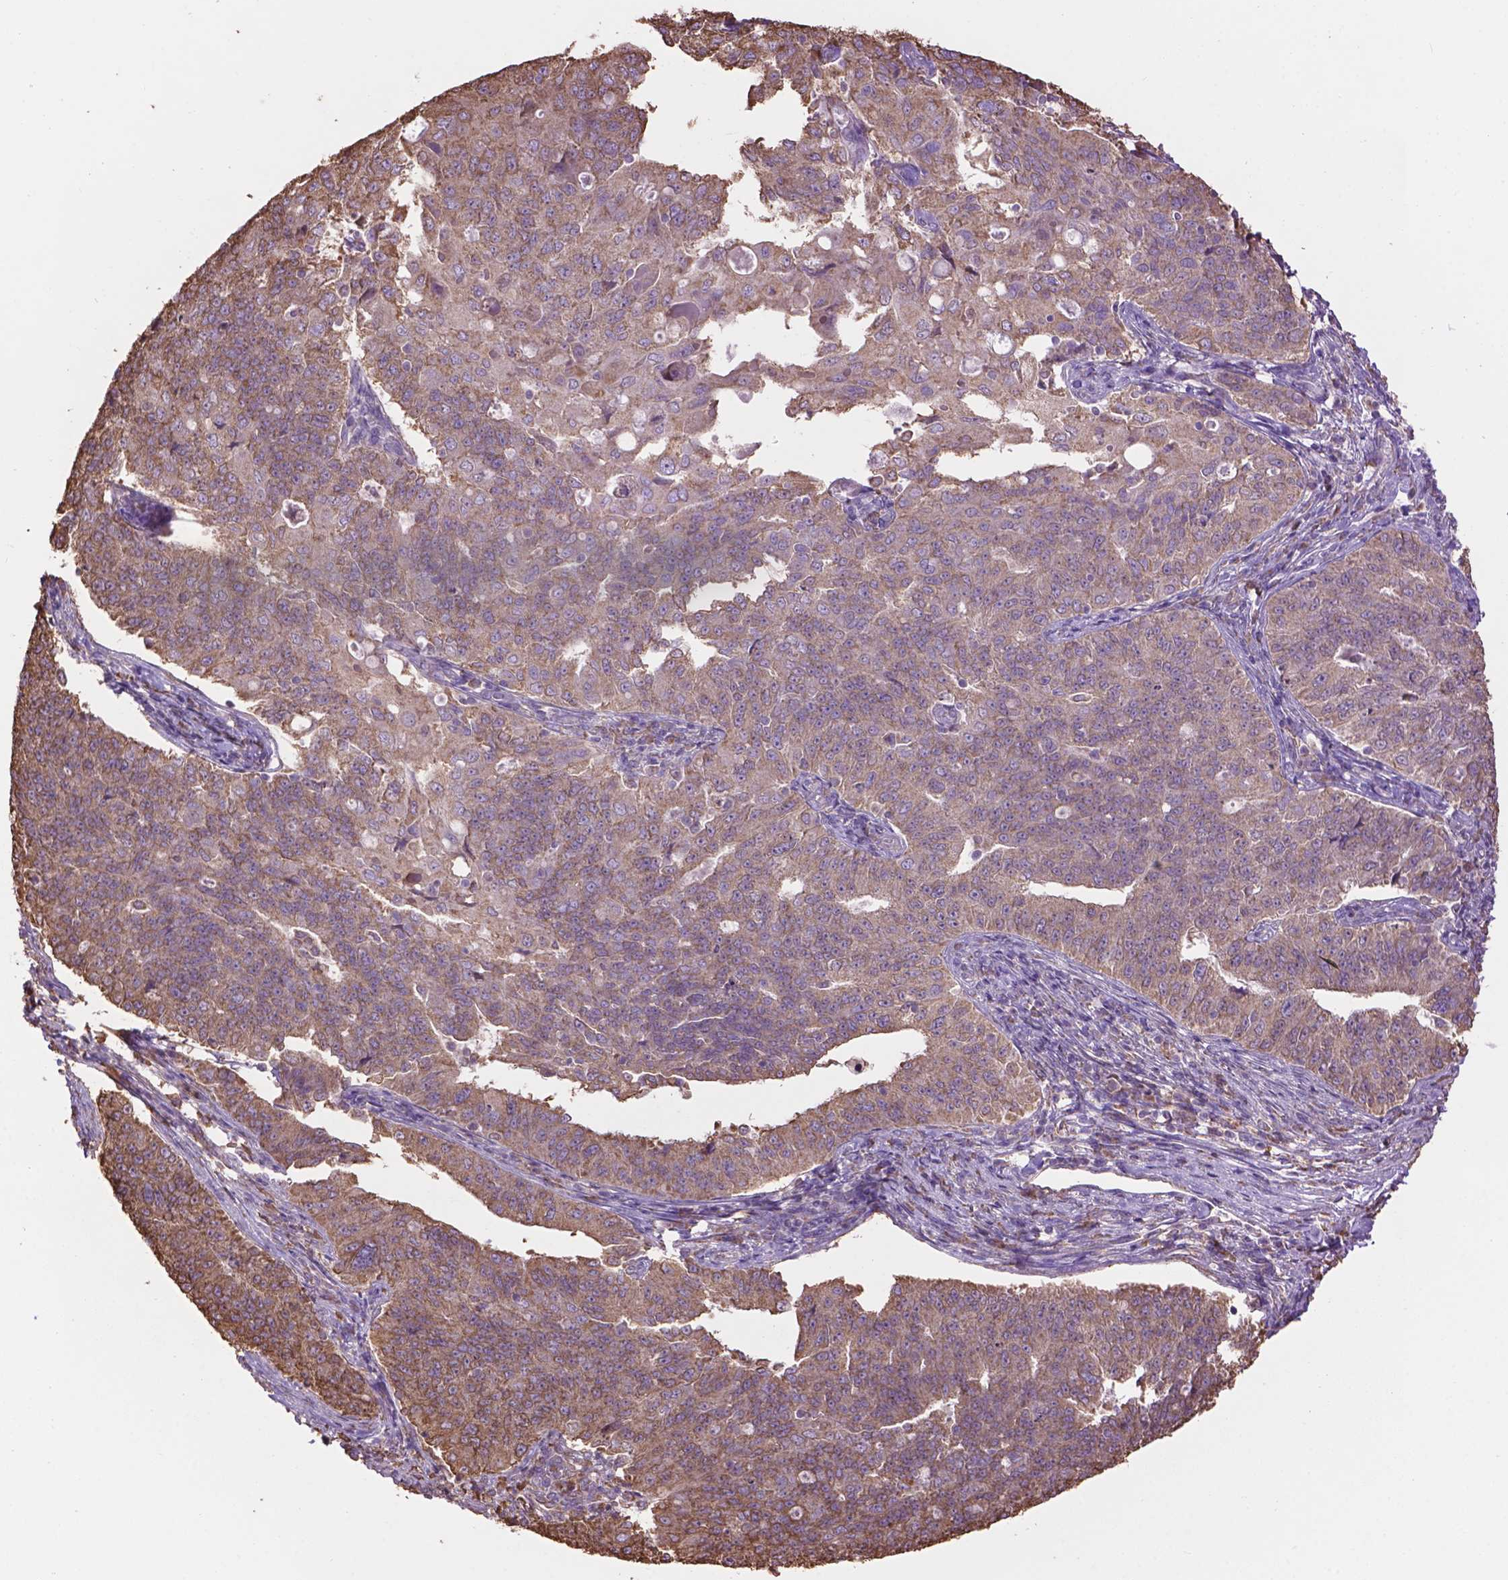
{"staining": {"intensity": "moderate", "quantity": ">75%", "location": "cytoplasmic/membranous"}, "tissue": "endometrial cancer", "cell_type": "Tumor cells", "image_type": "cancer", "snomed": [{"axis": "morphology", "description": "Adenocarcinoma, NOS"}, {"axis": "topography", "description": "Endometrium"}], "caption": "Endometrial adenocarcinoma was stained to show a protein in brown. There is medium levels of moderate cytoplasmic/membranous staining in about >75% of tumor cells. (DAB IHC, brown staining for protein, blue staining for nuclei).", "gene": "PPP2R5E", "patient": {"sex": "female", "age": 43}}